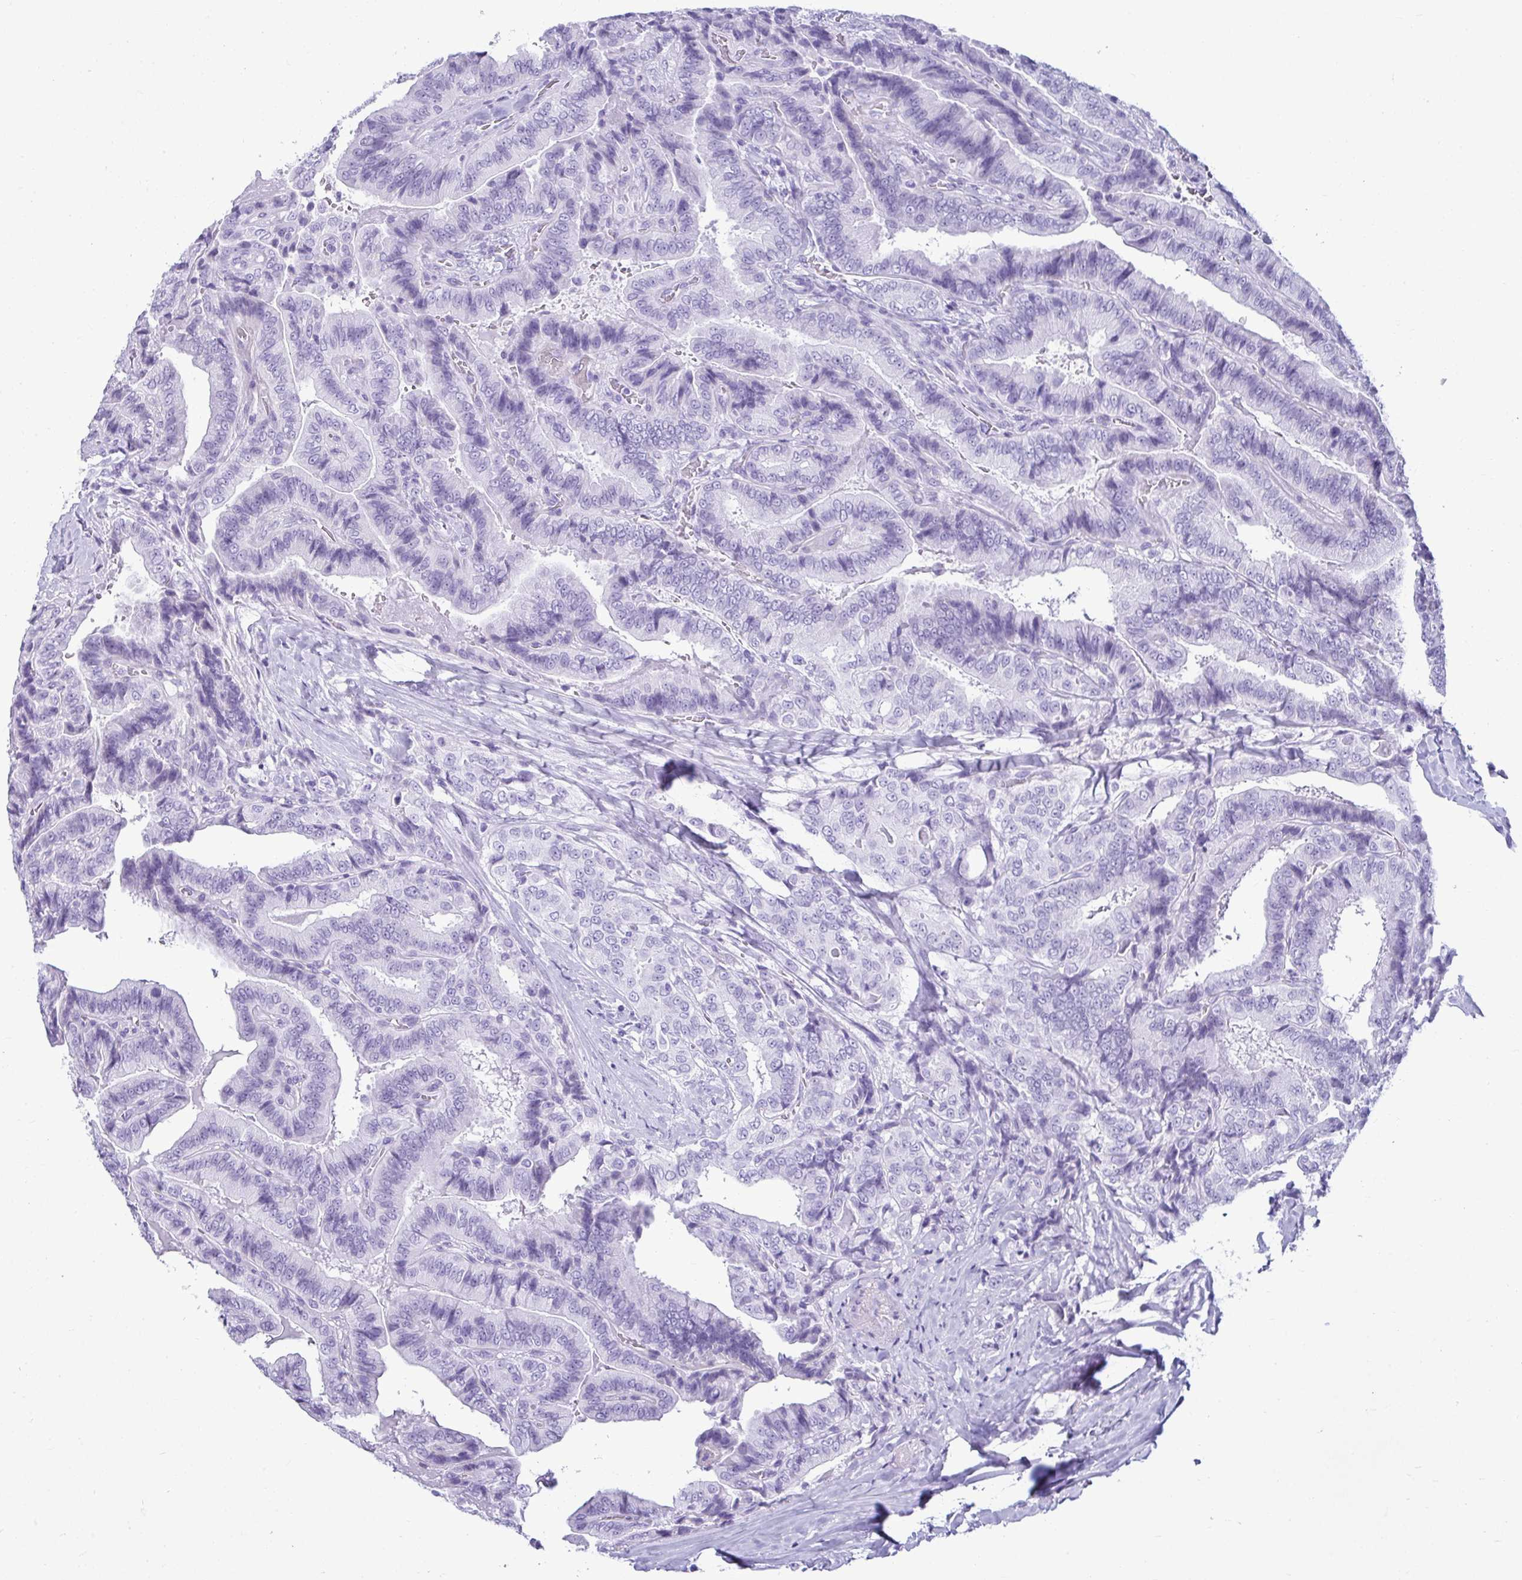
{"staining": {"intensity": "negative", "quantity": "none", "location": "none"}, "tissue": "thyroid cancer", "cell_type": "Tumor cells", "image_type": "cancer", "snomed": [{"axis": "morphology", "description": "Papillary adenocarcinoma, NOS"}, {"axis": "topography", "description": "Thyroid gland"}], "caption": "Immunohistochemistry photomicrograph of human papillary adenocarcinoma (thyroid) stained for a protein (brown), which shows no staining in tumor cells.", "gene": "CLGN", "patient": {"sex": "male", "age": 61}}